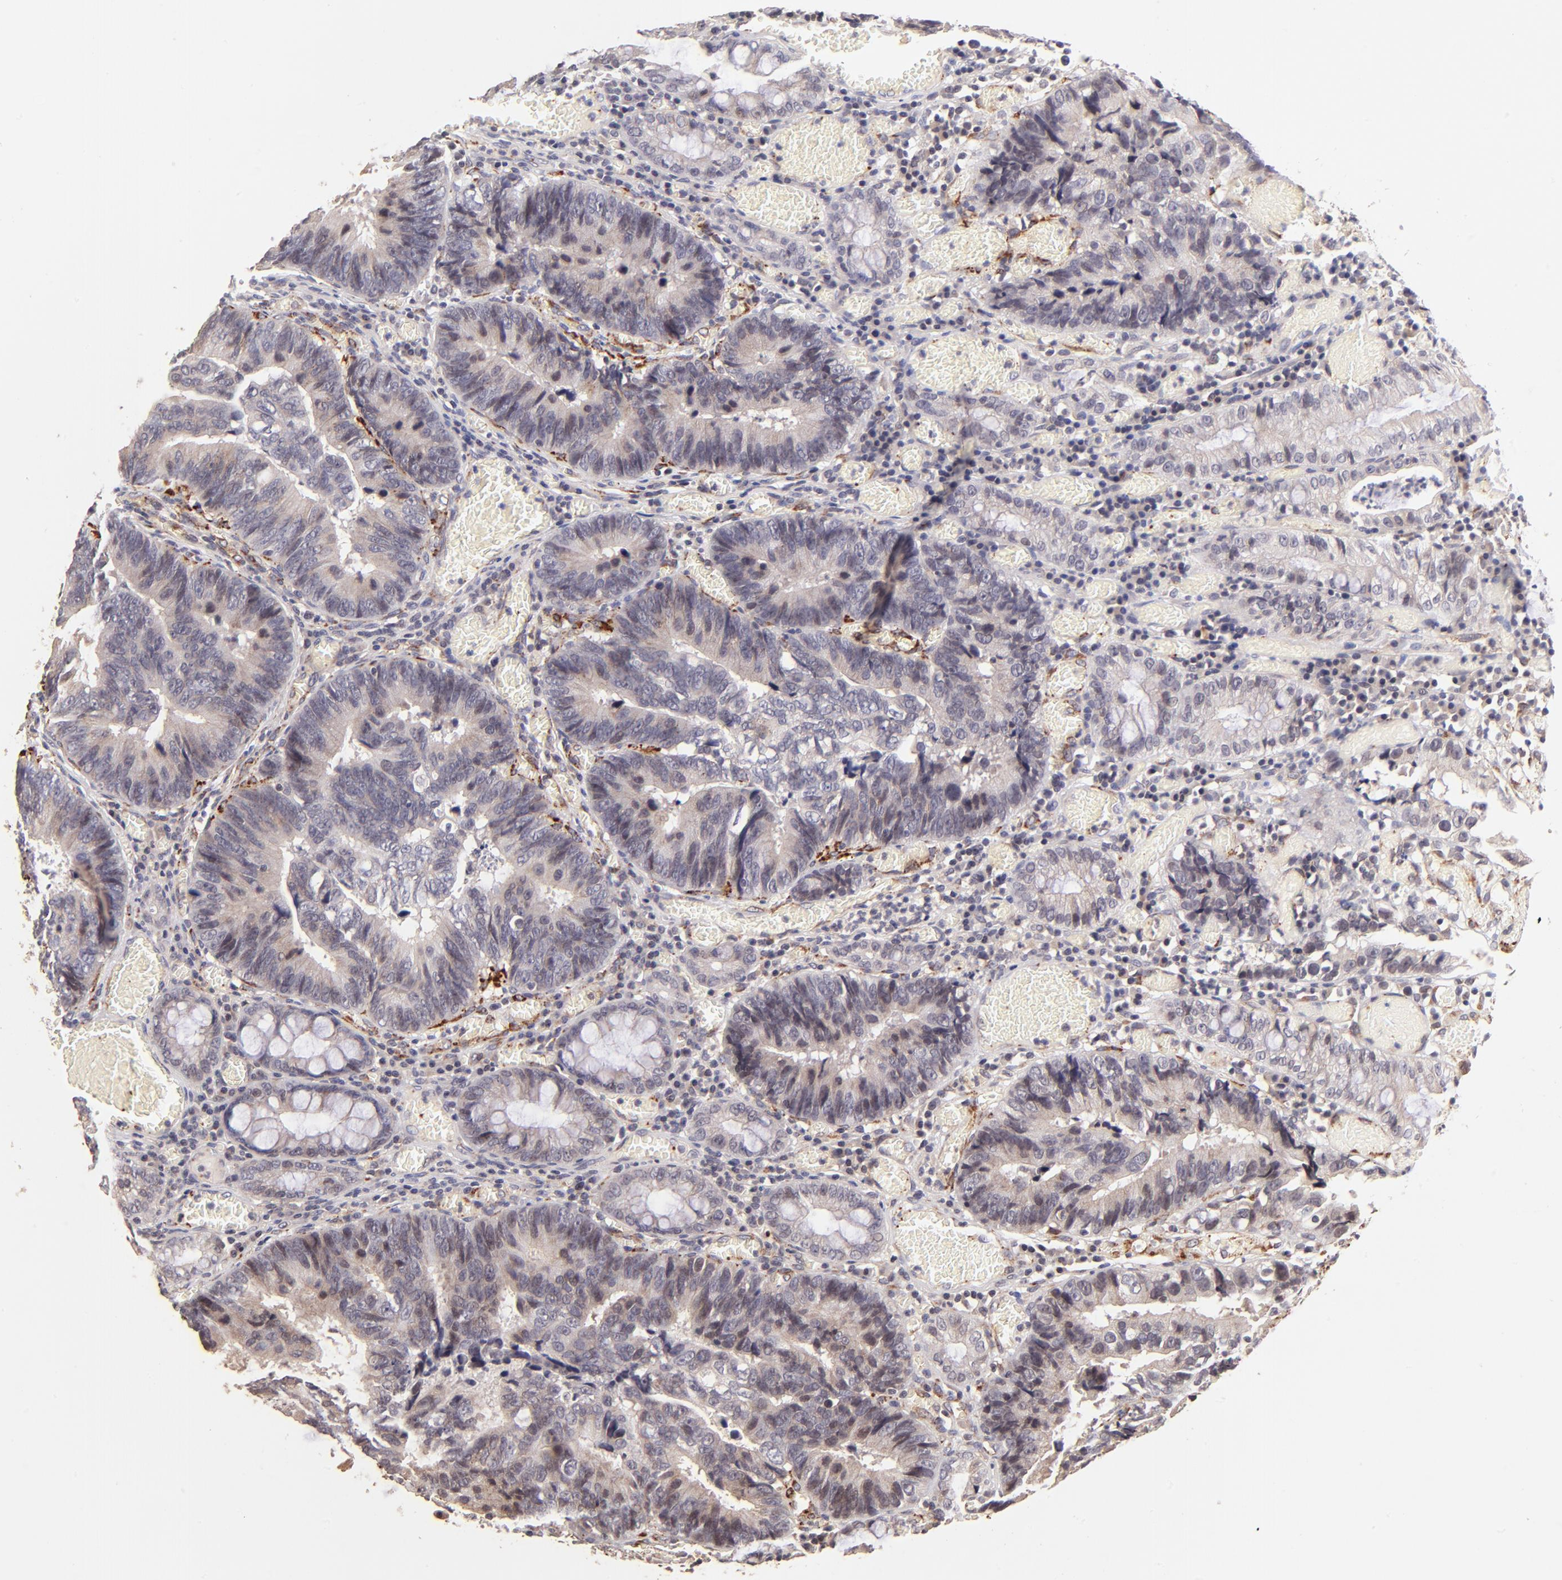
{"staining": {"intensity": "weak", "quantity": "<25%", "location": "cytoplasmic/membranous"}, "tissue": "colorectal cancer", "cell_type": "Tumor cells", "image_type": "cancer", "snomed": [{"axis": "morphology", "description": "Adenocarcinoma, NOS"}, {"axis": "topography", "description": "Rectum"}], "caption": "The IHC micrograph has no significant expression in tumor cells of adenocarcinoma (colorectal) tissue. (IHC, brightfield microscopy, high magnification).", "gene": "SPARC", "patient": {"sex": "female", "age": 98}}